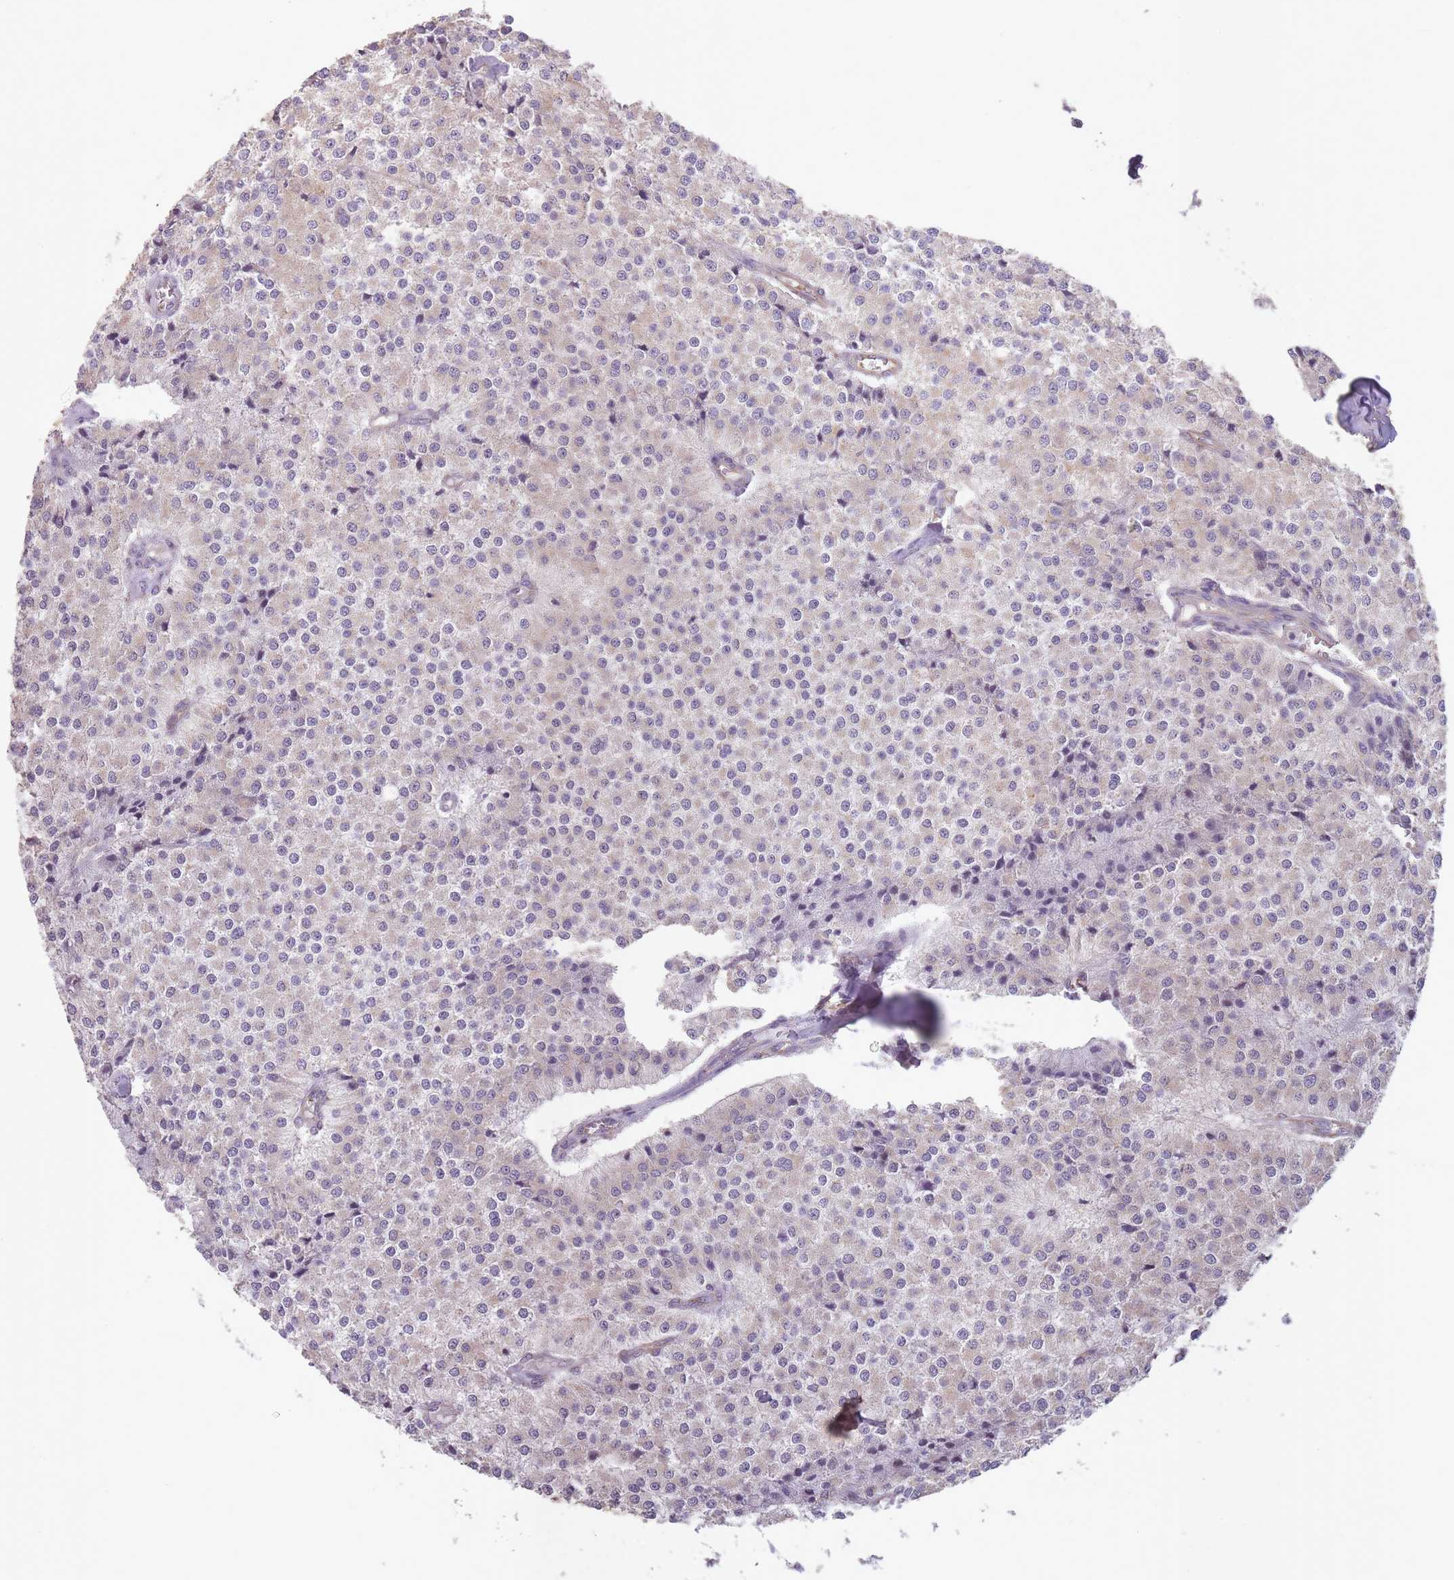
{"staining": {"intensity": "negative", "quantity": "none", "location": "none"}, "tissue": "carcinoid", "cell_type": "Tumor cells", "image_type": "cancer", "snomed": [{"axis": "morphology", "description": "Carcinoid, malignant, NOS"}, {"axis": "topography", "description": "Colon"}], "caption": "Immunohistochemistry (IHC) photomicrograph of neoplastic tissue: malignant carcinoid stained with DAB shows no significant protein positivity in tumor cells. (DAB IHC with hematoxylin counter stain).", "gene": "SANBR", "patient": {"sex": "female", "age": 52}}